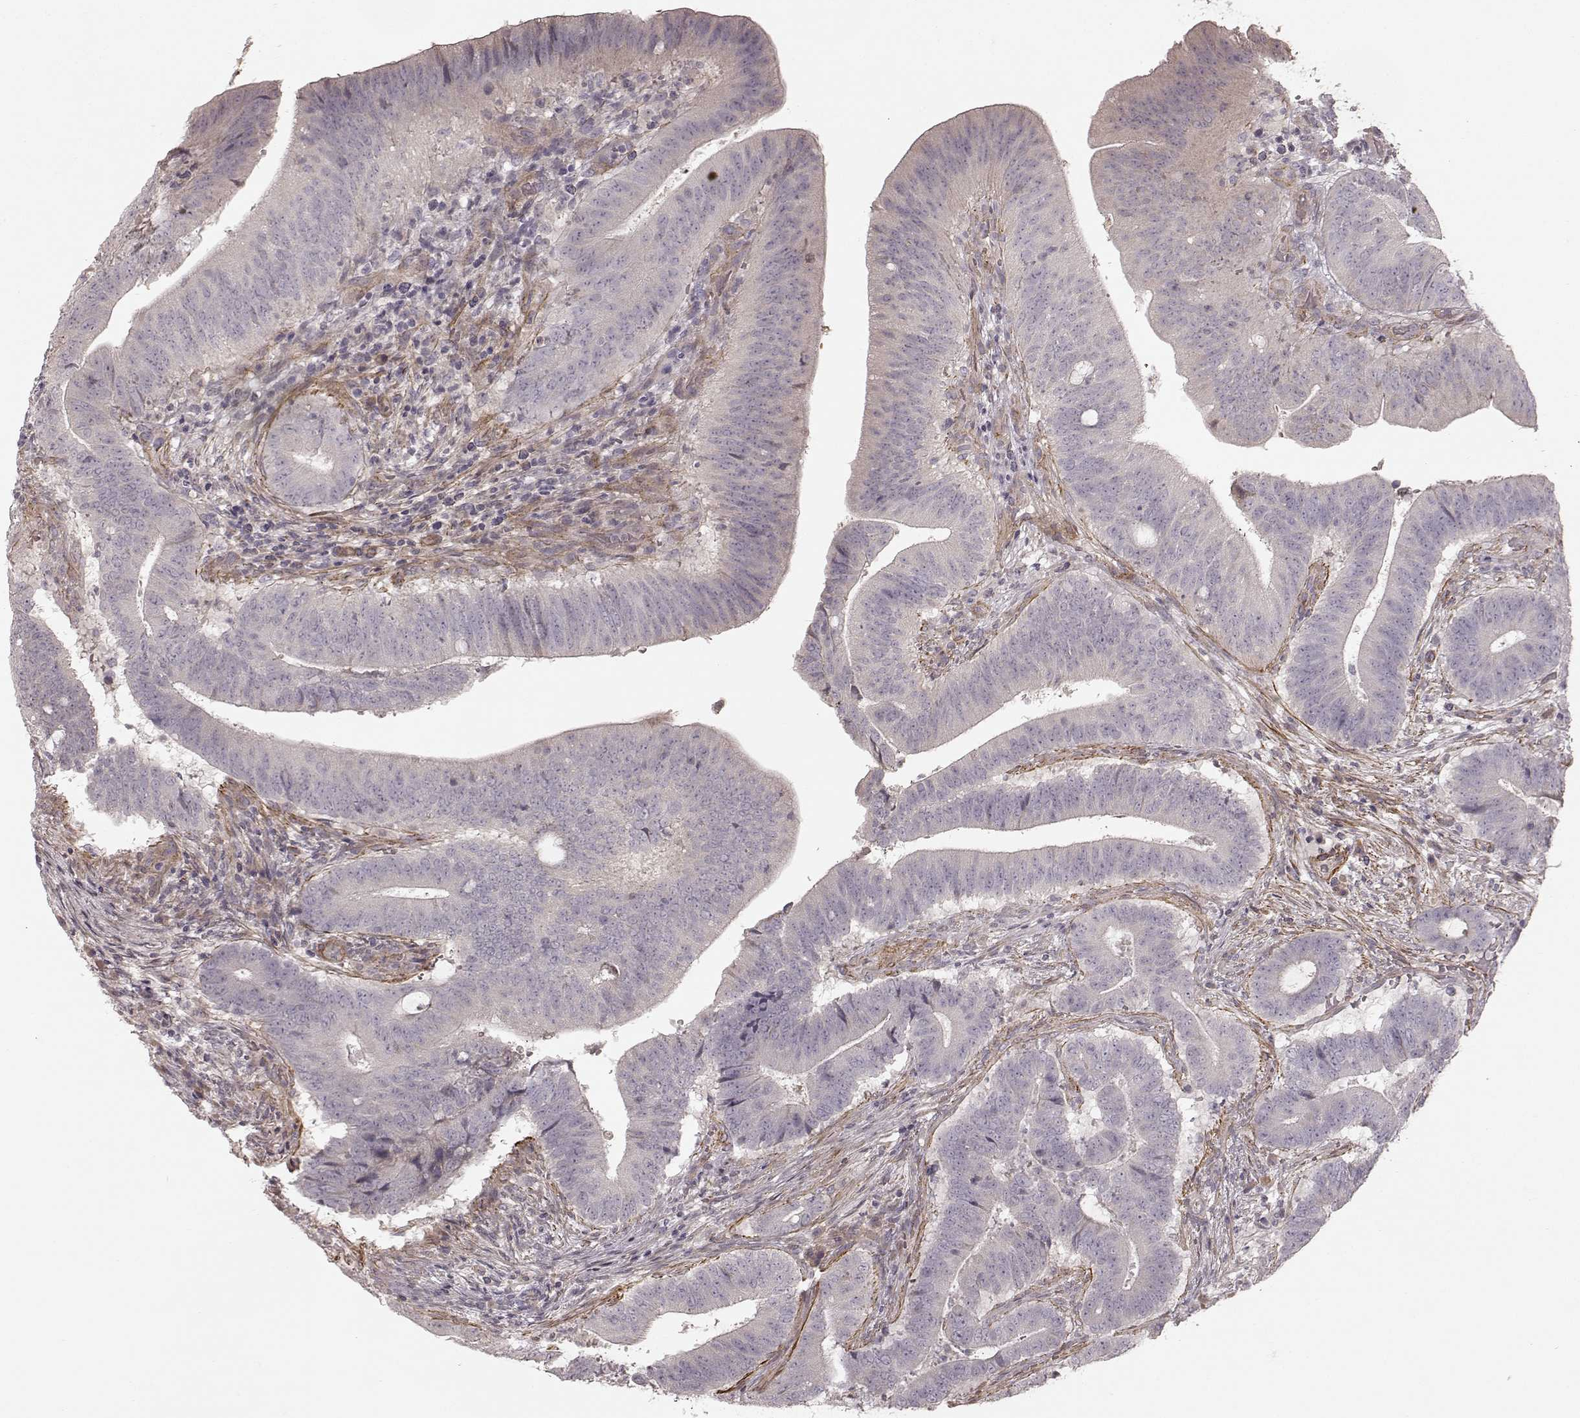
{"staining": {"intensity": "negative", "quantity": "none", "location": "none"}, "tissue": "colorectal cancer", "cell_type": "Tumor cells", "image_type": "cancer", "snomed": [{"axis": "morphology", "description": "Adenocarcinoma, NOS"}, {"axis": "topography", "description": "Colon"}], "caption": "Human adenocarcinoma (colorectal) stained for a protein using IHC shows no expression in tumor cells.", "gene": "KCNJ9", "patient": {"sex": "female", "age": 43}}